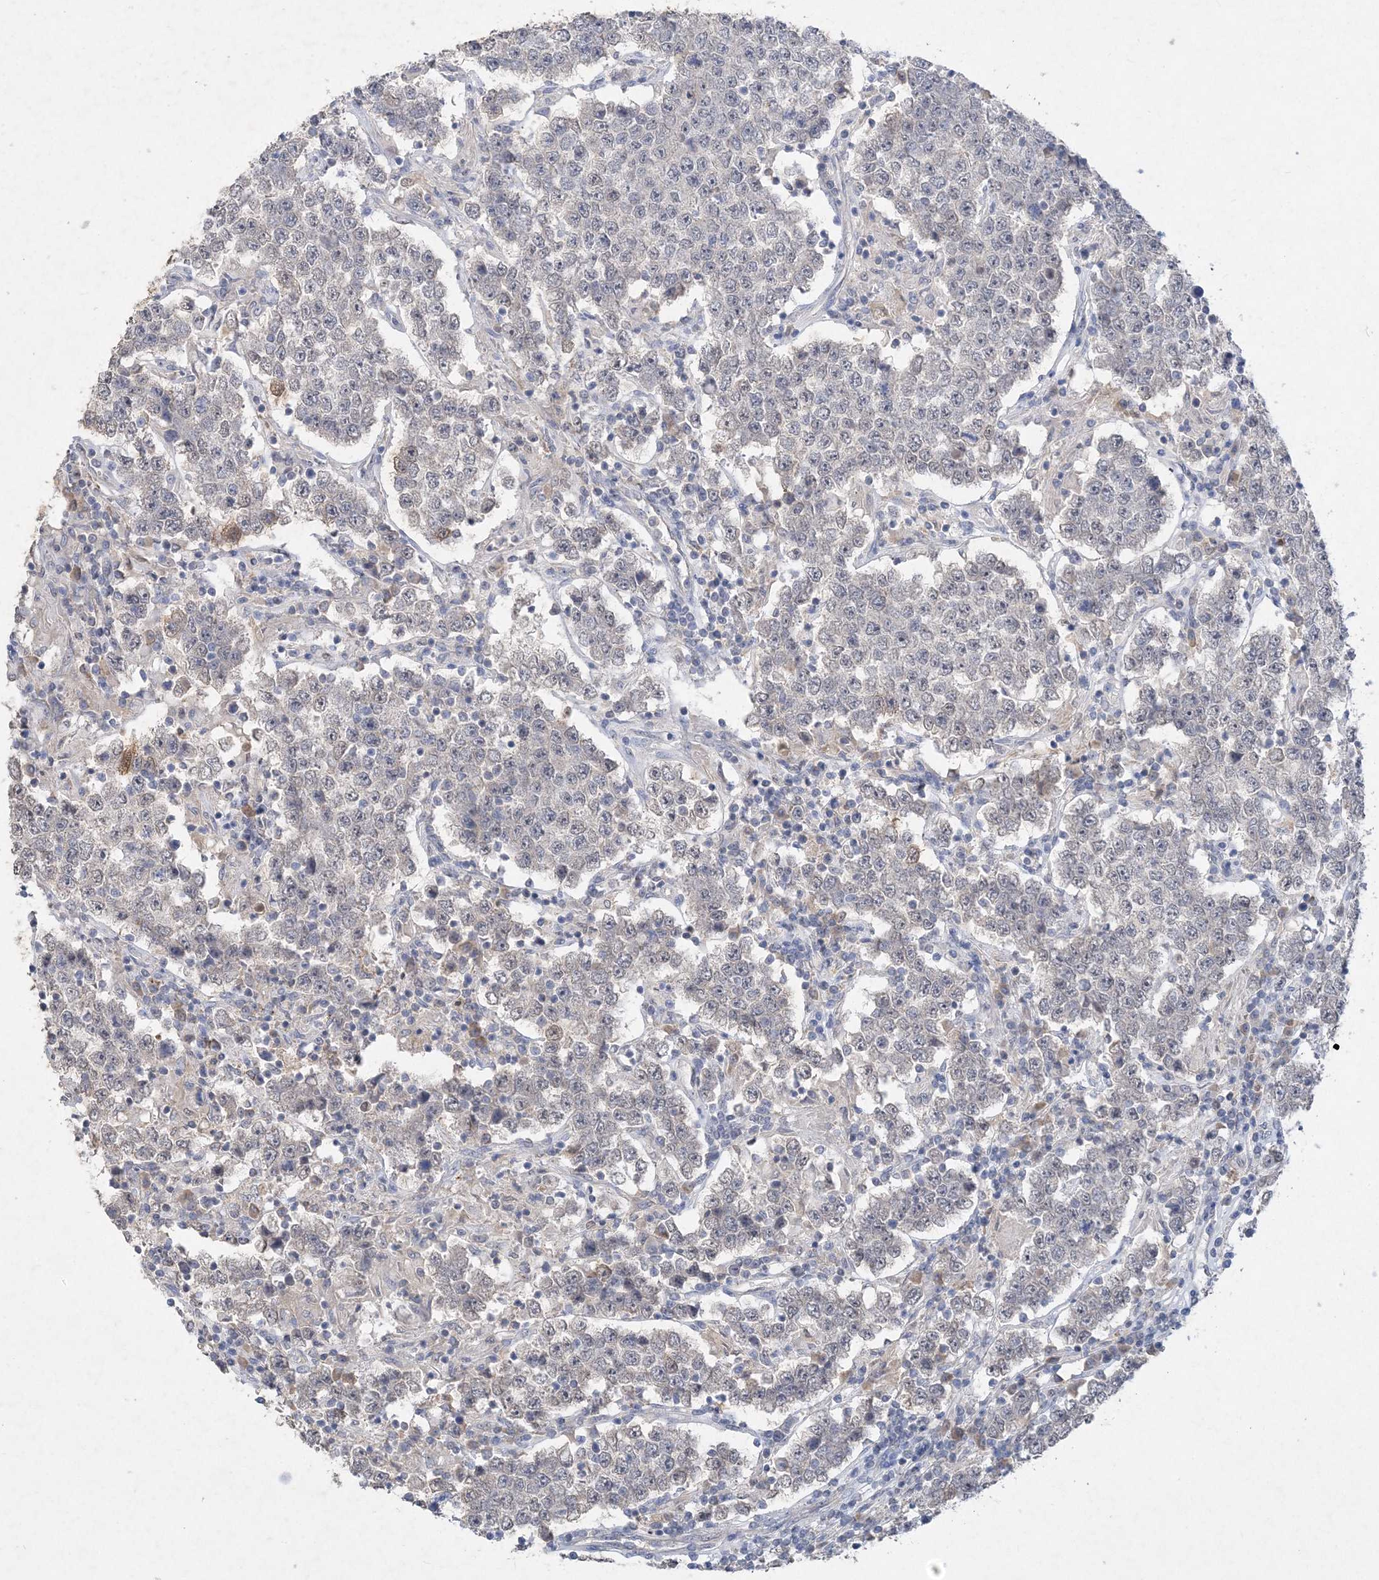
{"staining": {"intensity": "negative", "quantity": "none", "location": "none"}, "tissue": "testis cancer", "cell_type": "Tumor cells", "image_type": "cancer", "snomed": [{"axis": "morphology", "description": "Normal tissue, NOS"}, {"axis": "morphology", "description": "Urothelial carcinoma, High grade"}, {"axis": "morphology", "description": "Seminoma, NOS"}, {"axis": "morphology", "description": "Carcinoma, Embryonal, NOS"}, {"axis": "topography", "description": "Urinary bladder"}, {"axis": "topography", "description": "Testis"}], "caption": "Immunohistochemistry histopathology image of human testis cancer (embryonal carcinoma) stained for a protein (brown), which displays no staining in tumor cells.", "gene": "C11orf58", "patient": {"sex": "male", "age": 41}}